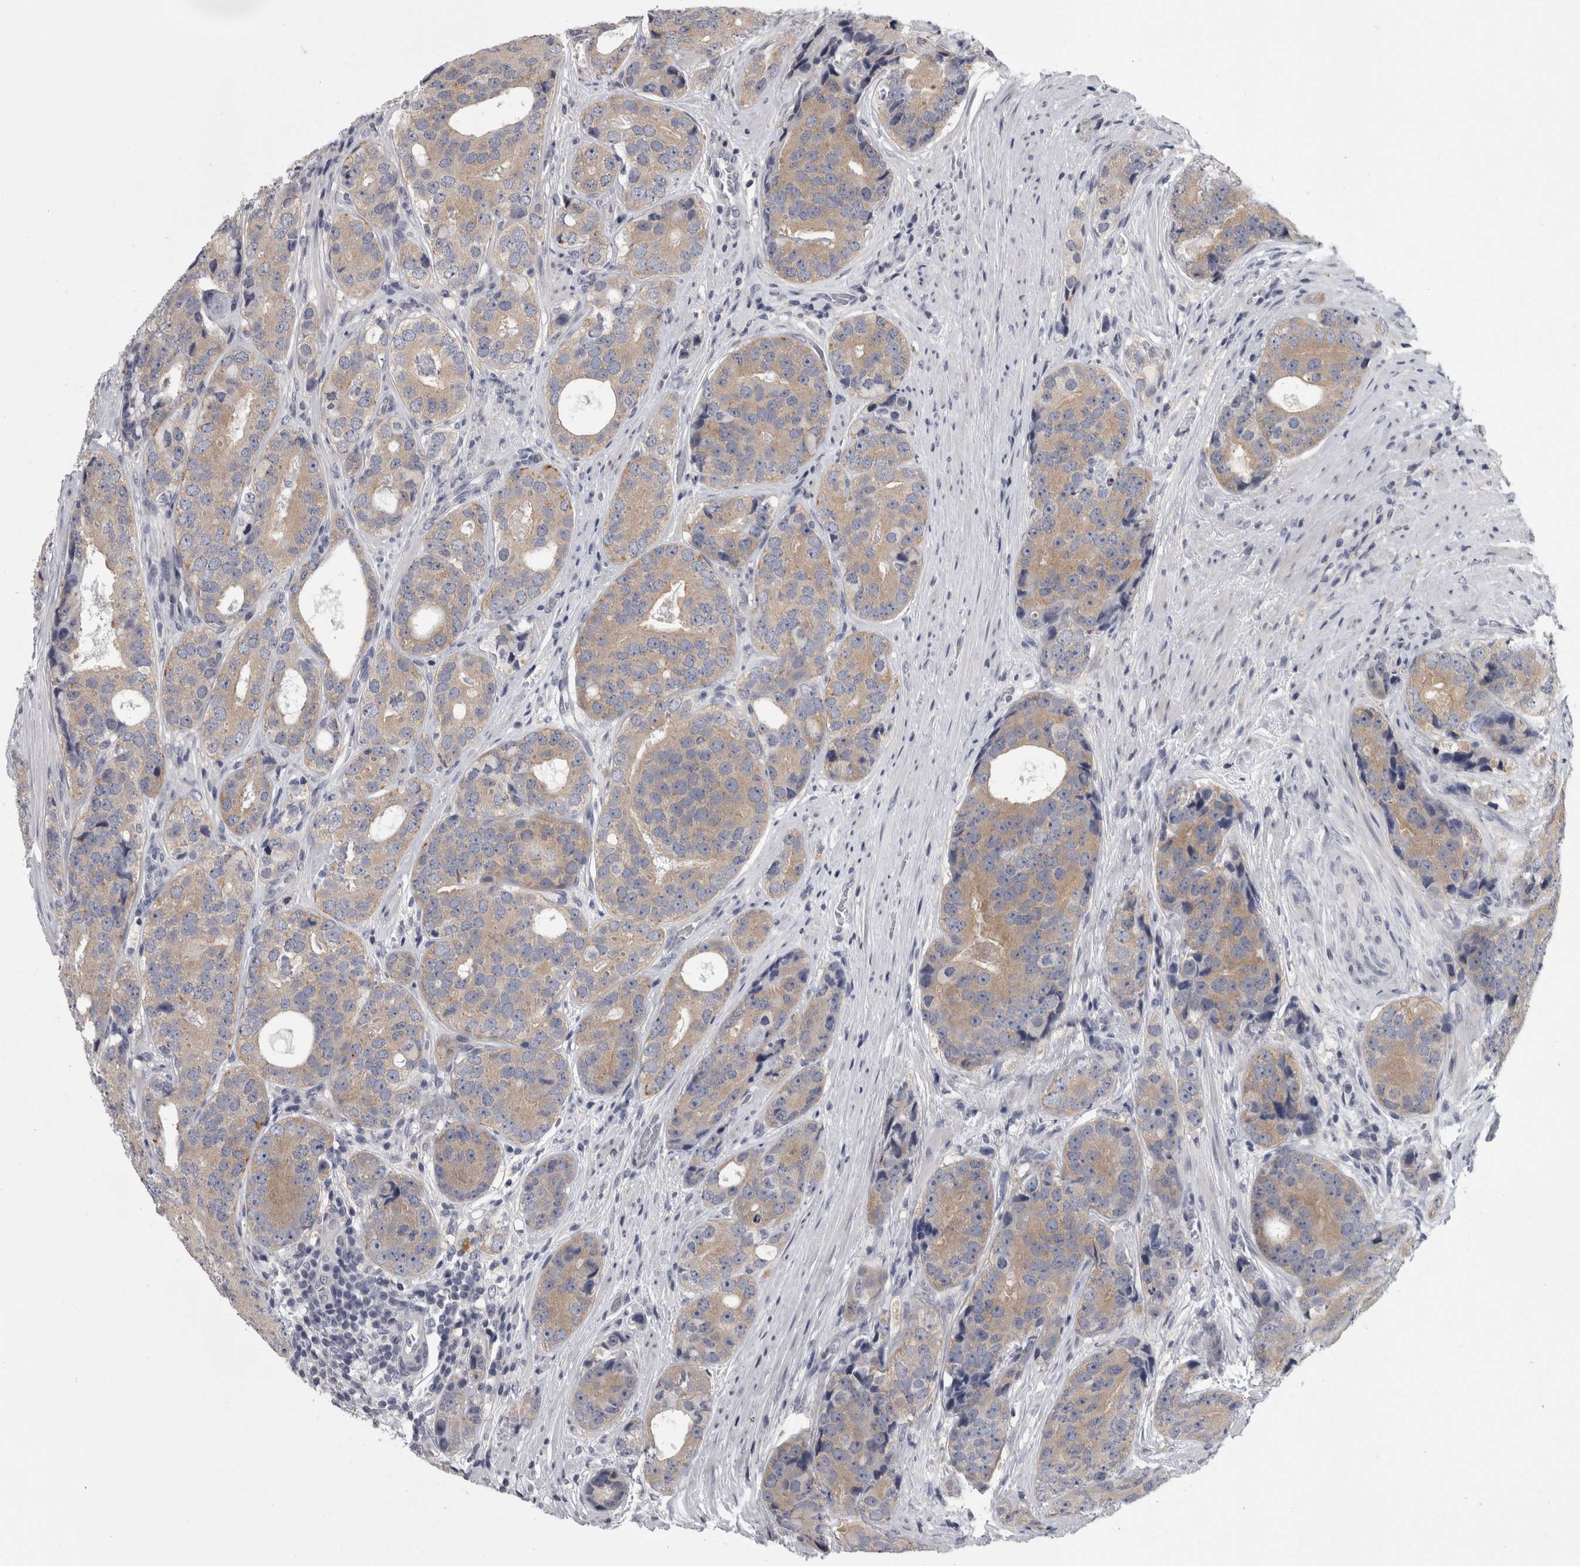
{"staining": {"intensity": "weak", "quantity": "25%-75%", "location": "cytoplasmic/membranous"}, "tissue": "prostate cancer", "cell_type": "Tumor cells", "image_type": "cancer", "snomed": [{"axis": "morphology", "description": "Adenocarcinoma, High grade"}, {"axis": "topography", "description": "Prostate"}], "caption": "Immunohistochemical staining of human high-grade adenocarcinoma (prostate) displays low levels of weak cytoplasmic/membranous staining in about 25%-75% of tumor cells.", "gene": "PRKCI", "patient": {"sex": "male", "age": 56}}